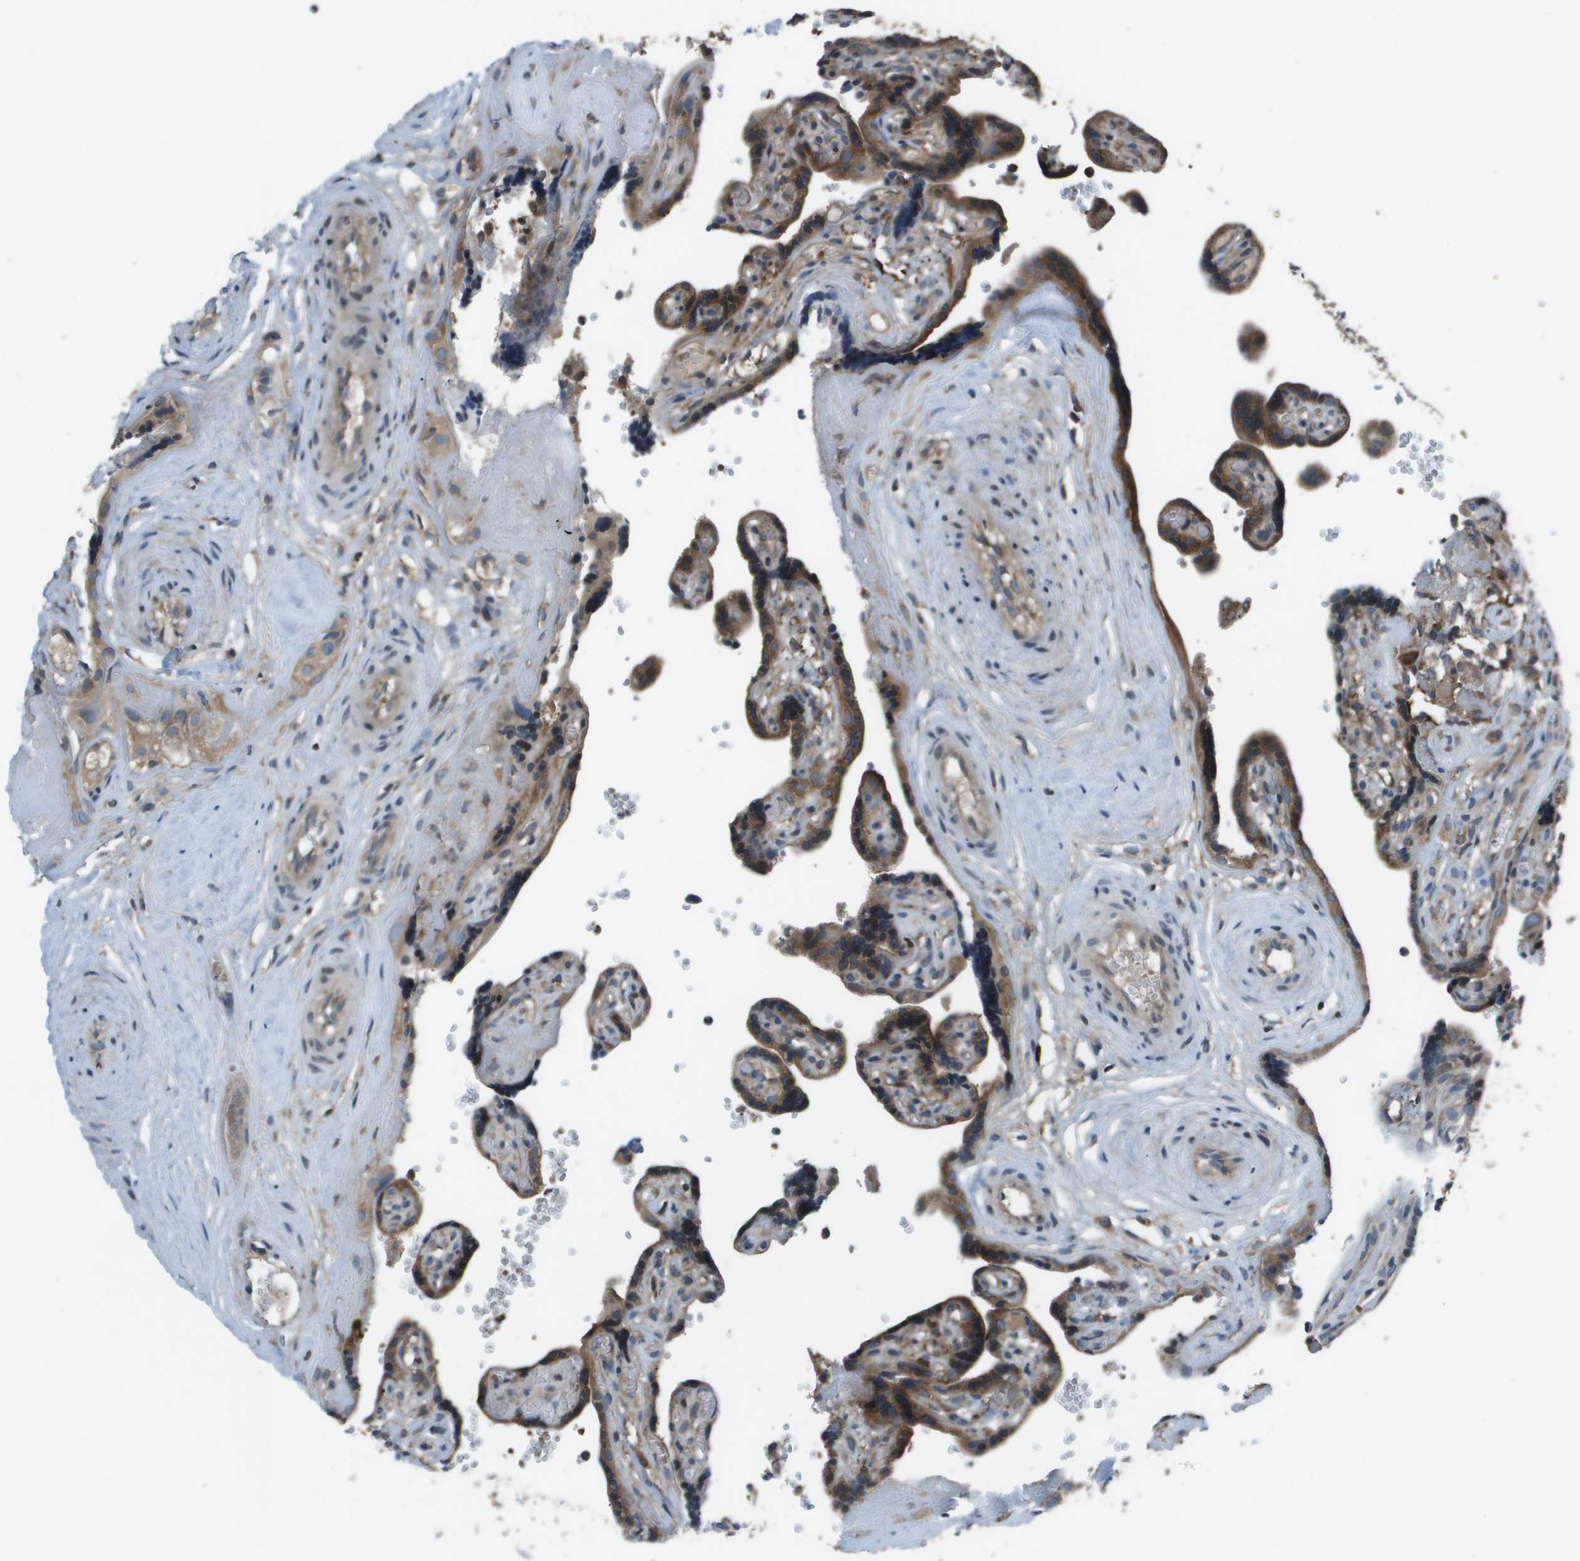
{"staining": {"intensity": "moderate", "quantity": ">75%", "location": "cytoplasmic/membranous"}, "tissue": "placenta", "cell_type": "Decidual cells", "image_type": "normal", "snomed": [{"axis": "morphology", "description": "Normal tissue, NOS"}, {"axis": "topography", "description": "Placenta"}], "caption": "A micrograph showing moderate cytoplasmic/membranous positivity in about >75% of decidual cells in normal placenta, as visualized by brown immunohistochemical staining.", "gene": "EIF3B", "patient": {"sex": "female", "age": 30}}